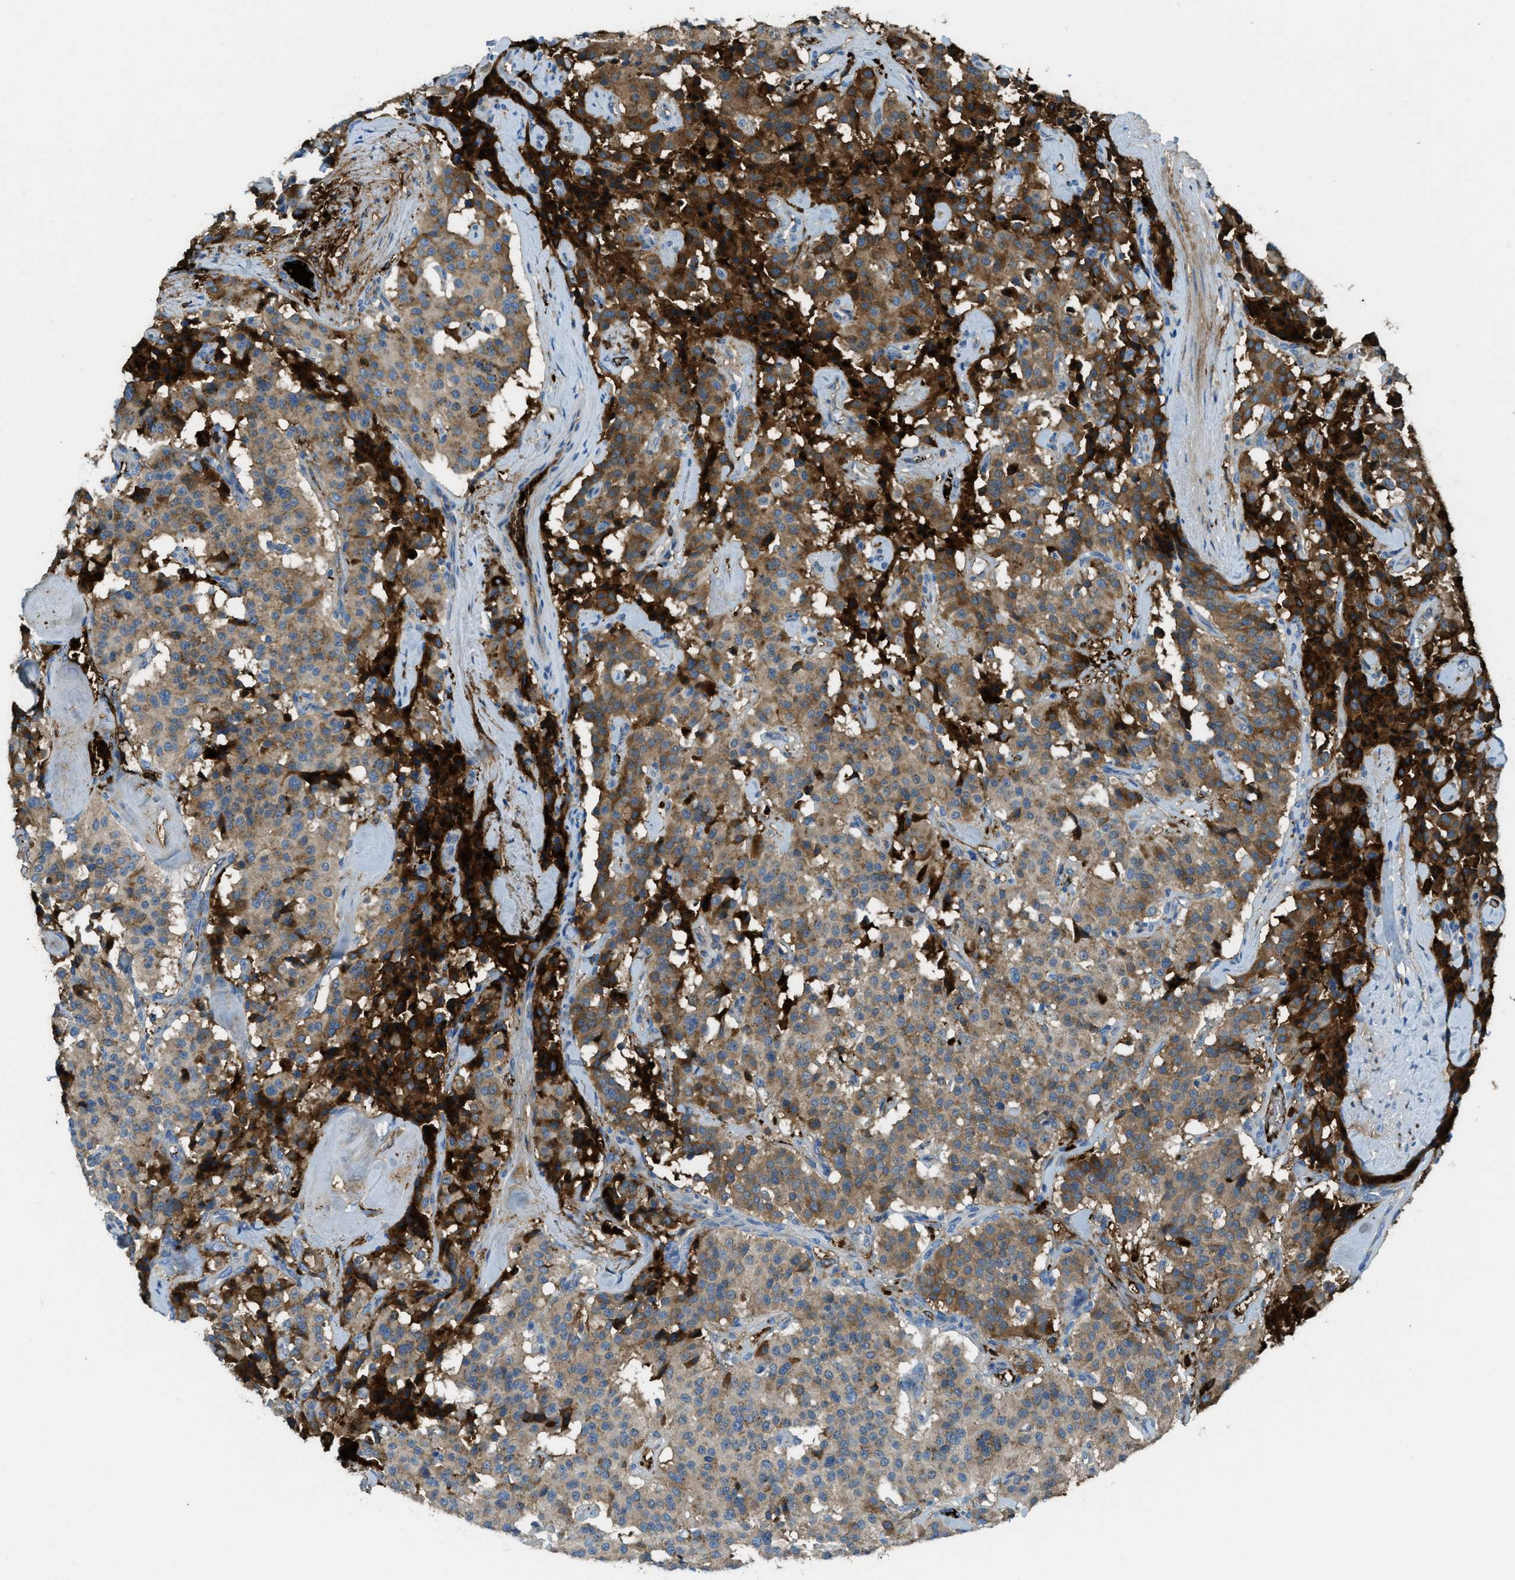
{"staining": {"intensity": "strong", "quantity": ">75%", "location": "cytoplasmic/membranous"}, "tissue": "carcinoid", "cell_type": "Tumor cells", "image_type": "cancer", "snomed": [{"axis": "morphology", "description": "Carcinoid, malignant, NOS"}, {"axis": "topography", "description": "Lung"}], "caption": "Tumor cells display strong cytoplasmic/membranous positivity in about >75% of cells in carcinoid (malignant). (Stains: DAB (3,3'-diaminobenzidine) in brown, nuclei in blue, Microscopy: brightfield microscopy at high magnification).", "gene": "TRIM59", "patient": {"sex": "male", "age": 30}}